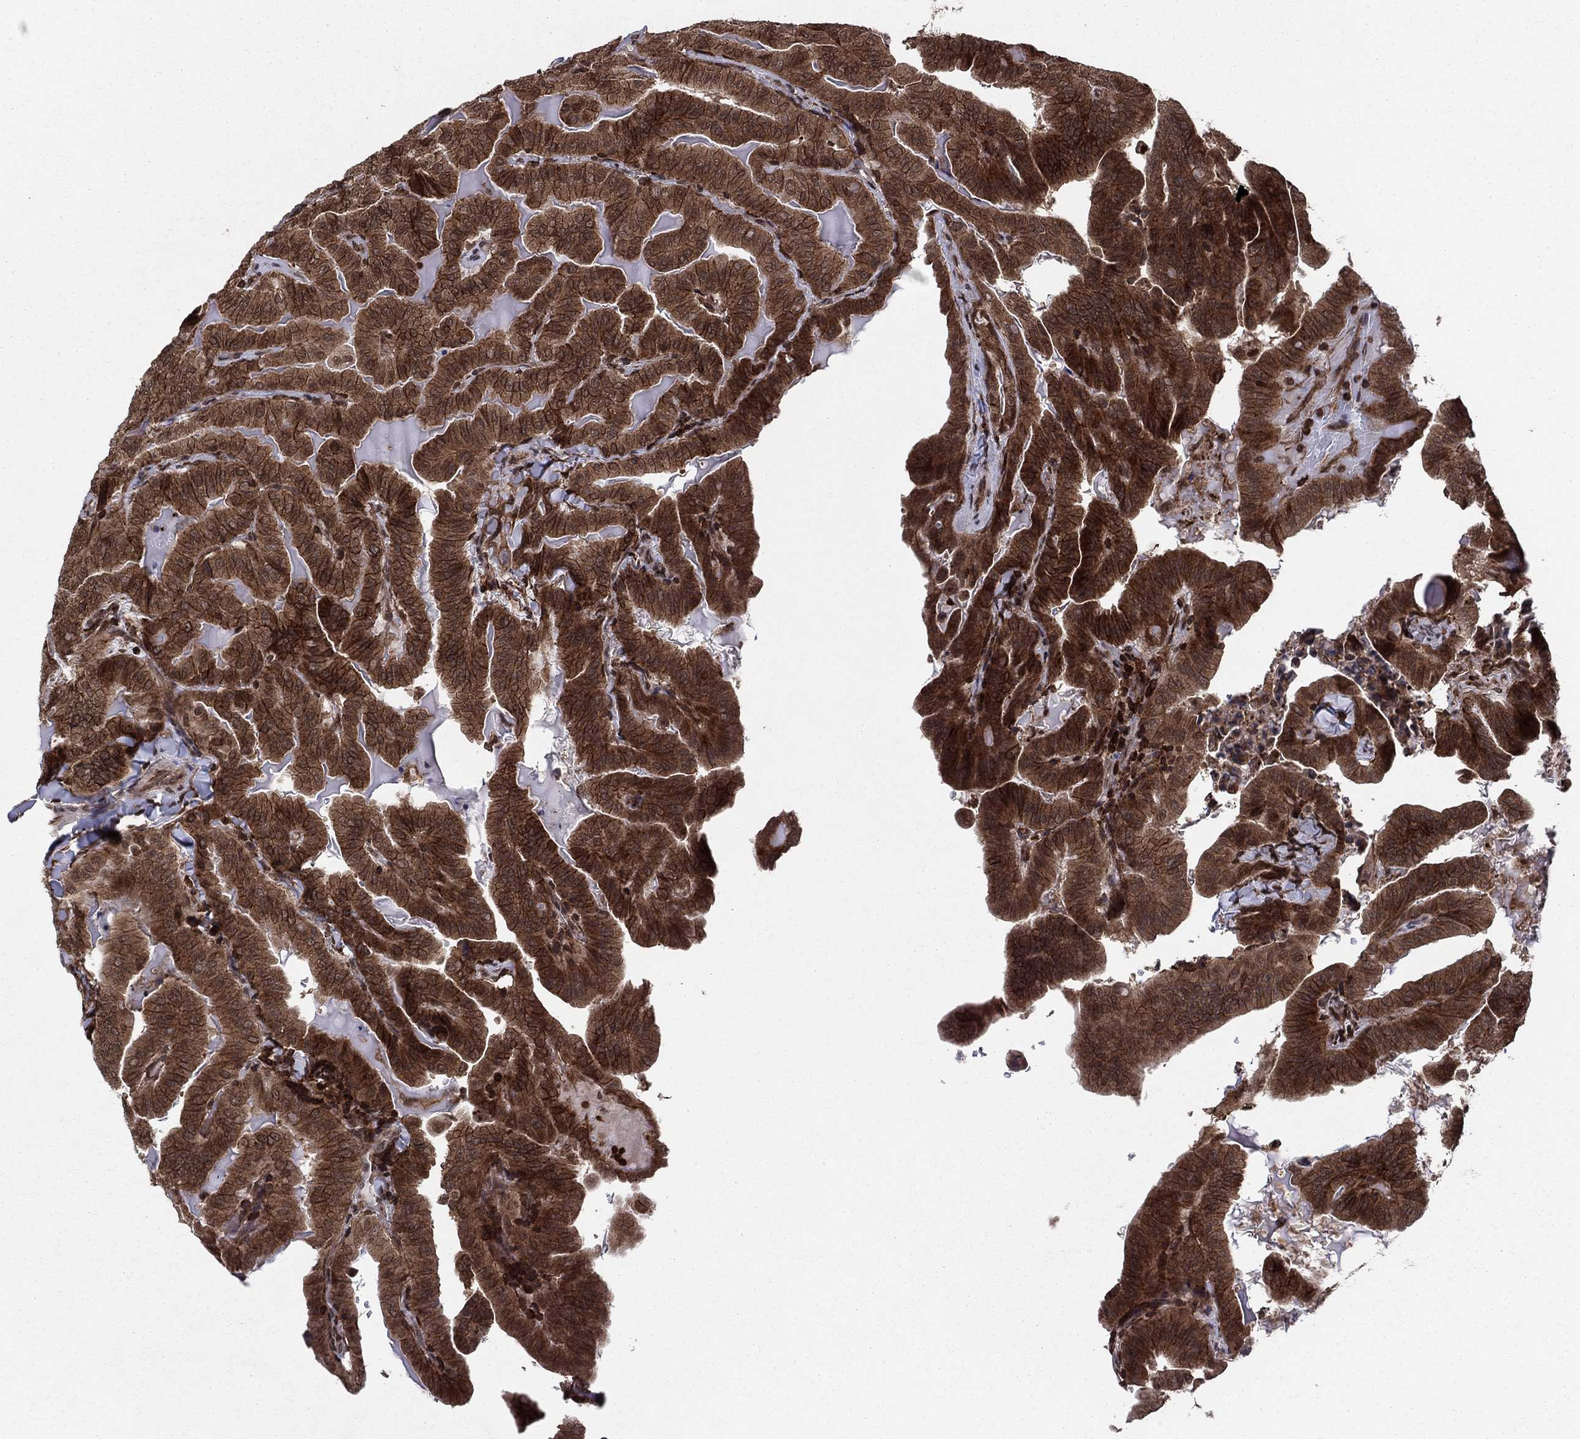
{"staining": {"intensity": "strong", "quantity": "25%-75%", "location": "cytoplasmic/membranous"}, "tissue": "thyroid cancer", "cell_type": "Tumor cells", "image_type": "cancer", "snomed": [{"axis": "morphology", "description": "Papillary adenocarcinoma, NOS"}, {"axis": "topography", "description": "Thyroid gland"}], "caption": "Thyroid cancer stained for a protein reveals strong cytoplasmic/membranous positivity in tumor cells.", "gene": "SSX2IP", "patient": {"sex": "female", "age": 68}}